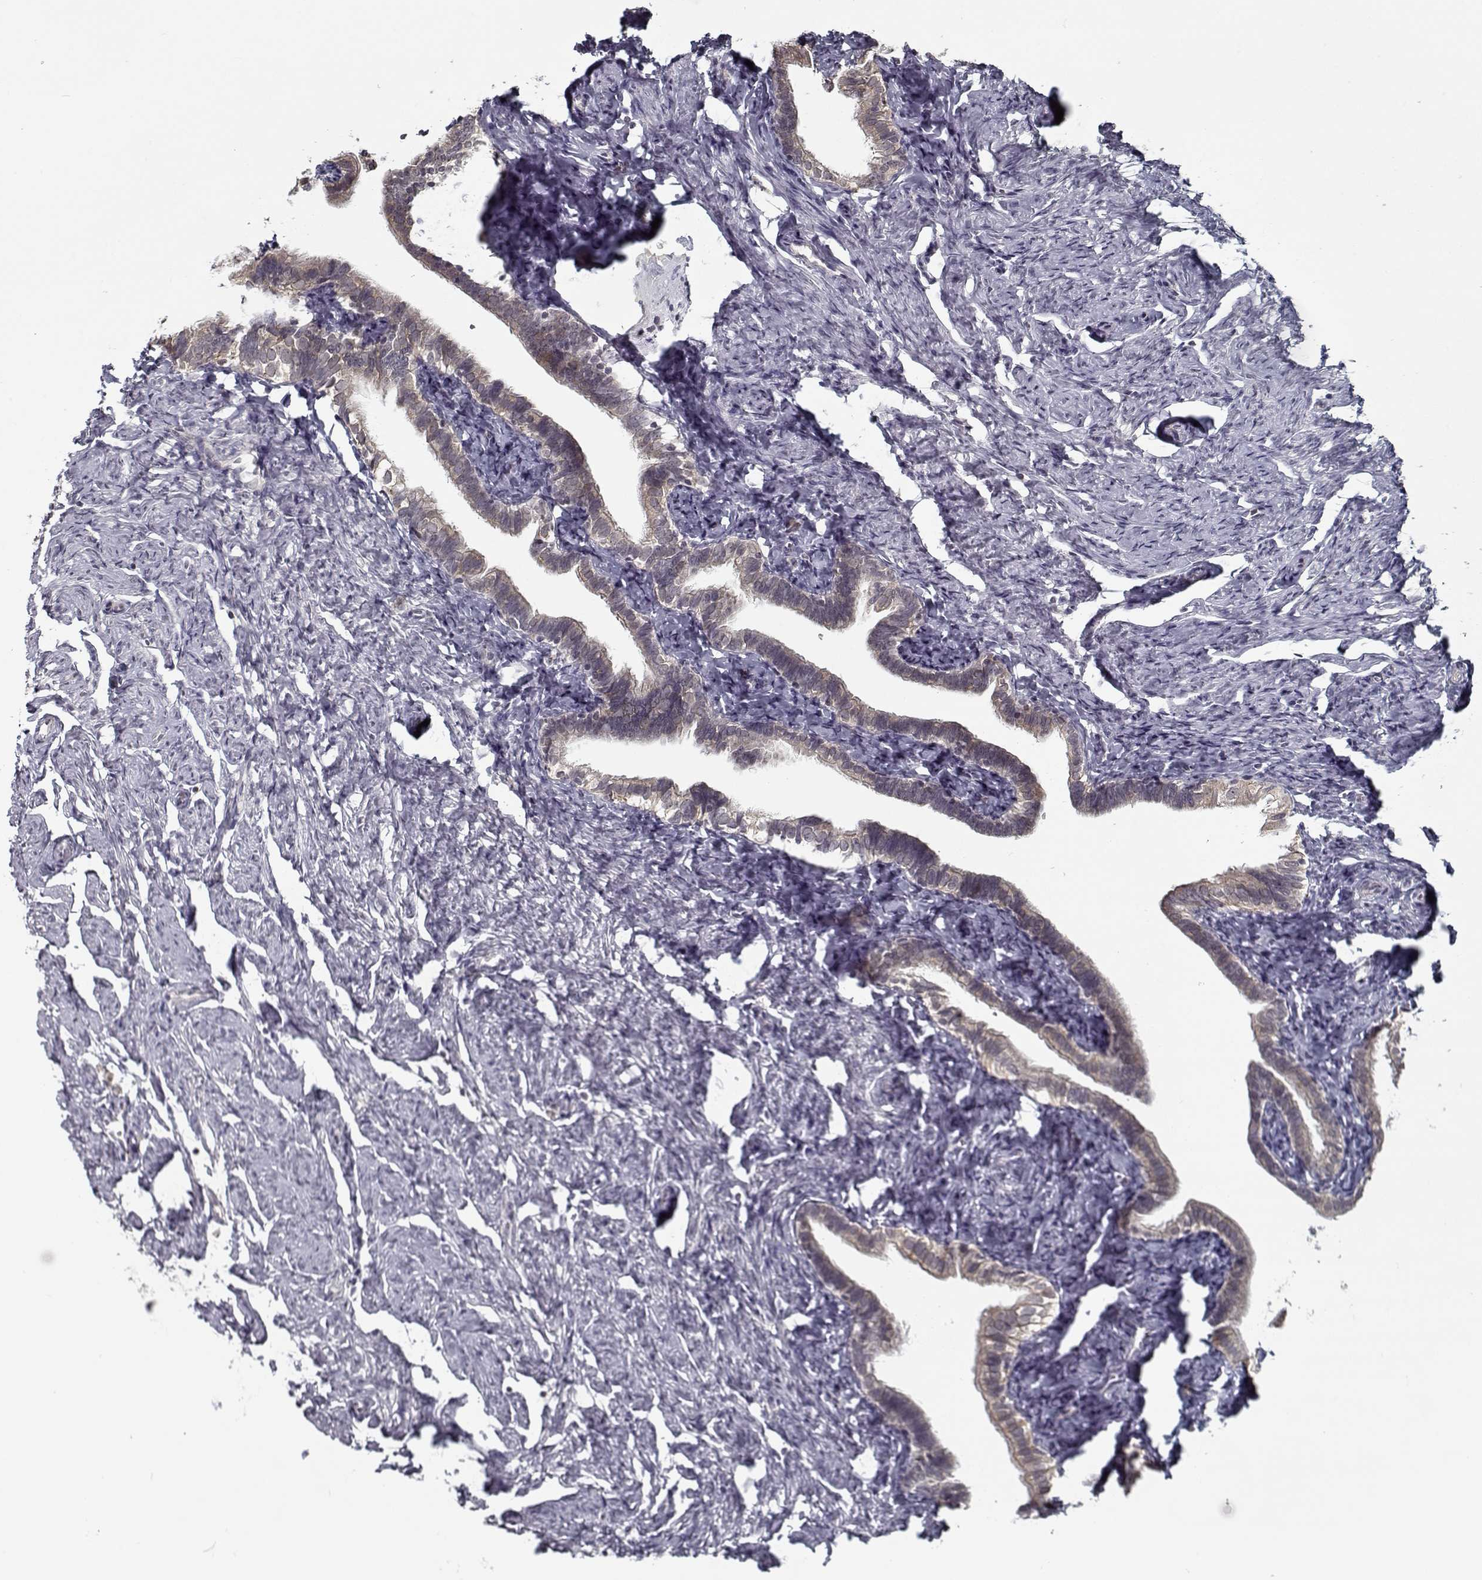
{"staining": {"intensity": "negative", "quantity": "none", "location": "none"}, "tissue": "fallopian tube", "cell_type": "Glandular cells", "image_type": "normal", "snomed": [{"axis": "morphology", "description": "Normal tissue, NOS"}, {"axis": "topography", "description": "Fallopian tube"}], "caption": "This photomicrograph is of unremarkable fallopian tube stained with immunohistochemistry to label a protein in brown with the nuclei are counter-stained blue. There is no positivity in glandular cells.", "gene": "TESPA1", "patient": {"sex": "female", "age": 41}}